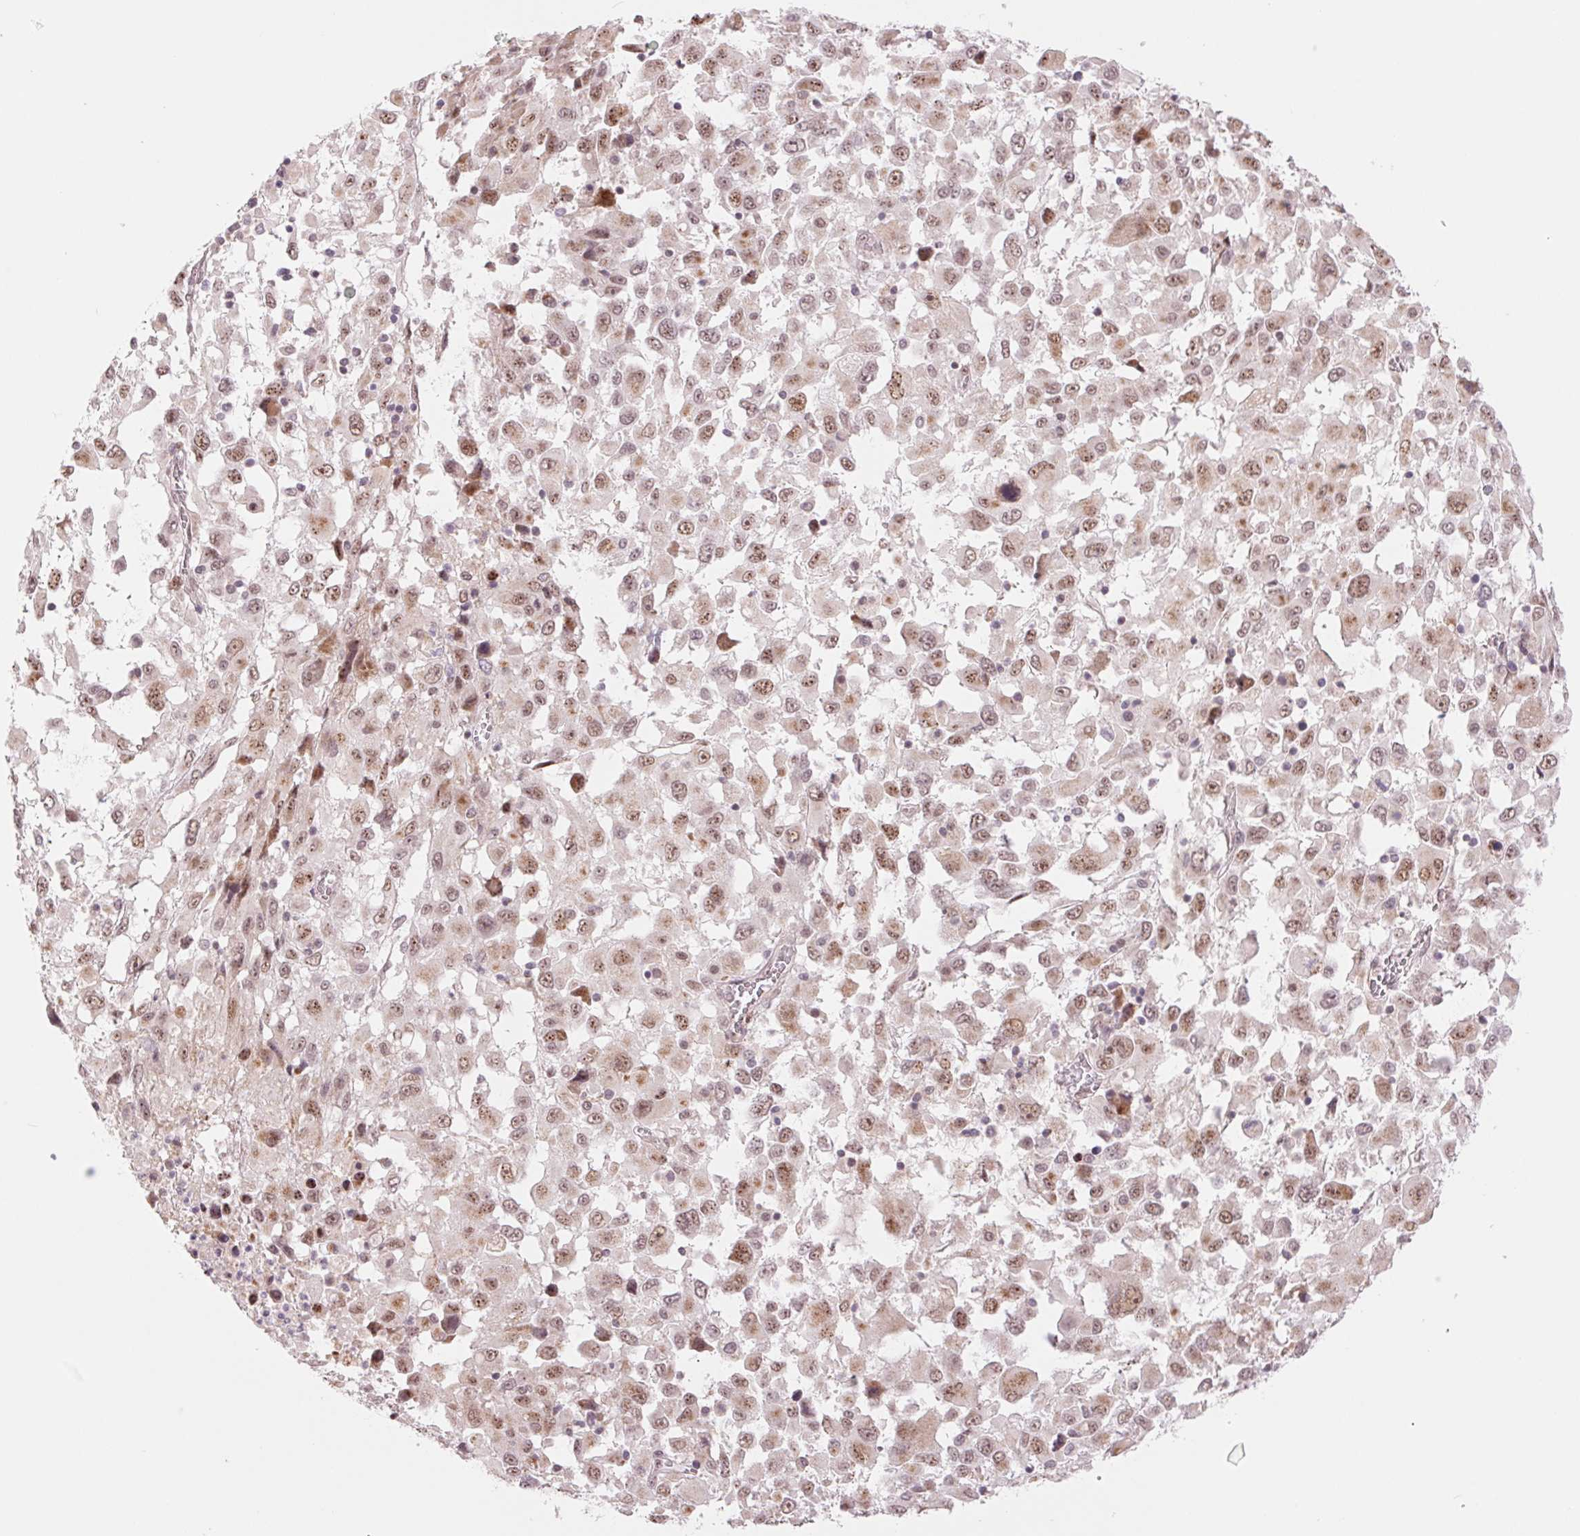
{"staining": {"intensity": "weak", "quantity": ">75%", "location": "nuclear"}, "tissue": "melanoma", "cell_type": "Tumor cells", "image_type": "cancer", "snomed": [{"axis": "morphology", "description": "Malignant melanoma, Metastatic site"}, {"axis": "topography", "description": "Soft tissue"}], "caption": "Melanoma tissue displays weak nuclear expression in about >75% of tumor cells", "gene": "ARHGAP32", "patient": {"sex": "male", "age": 50}}